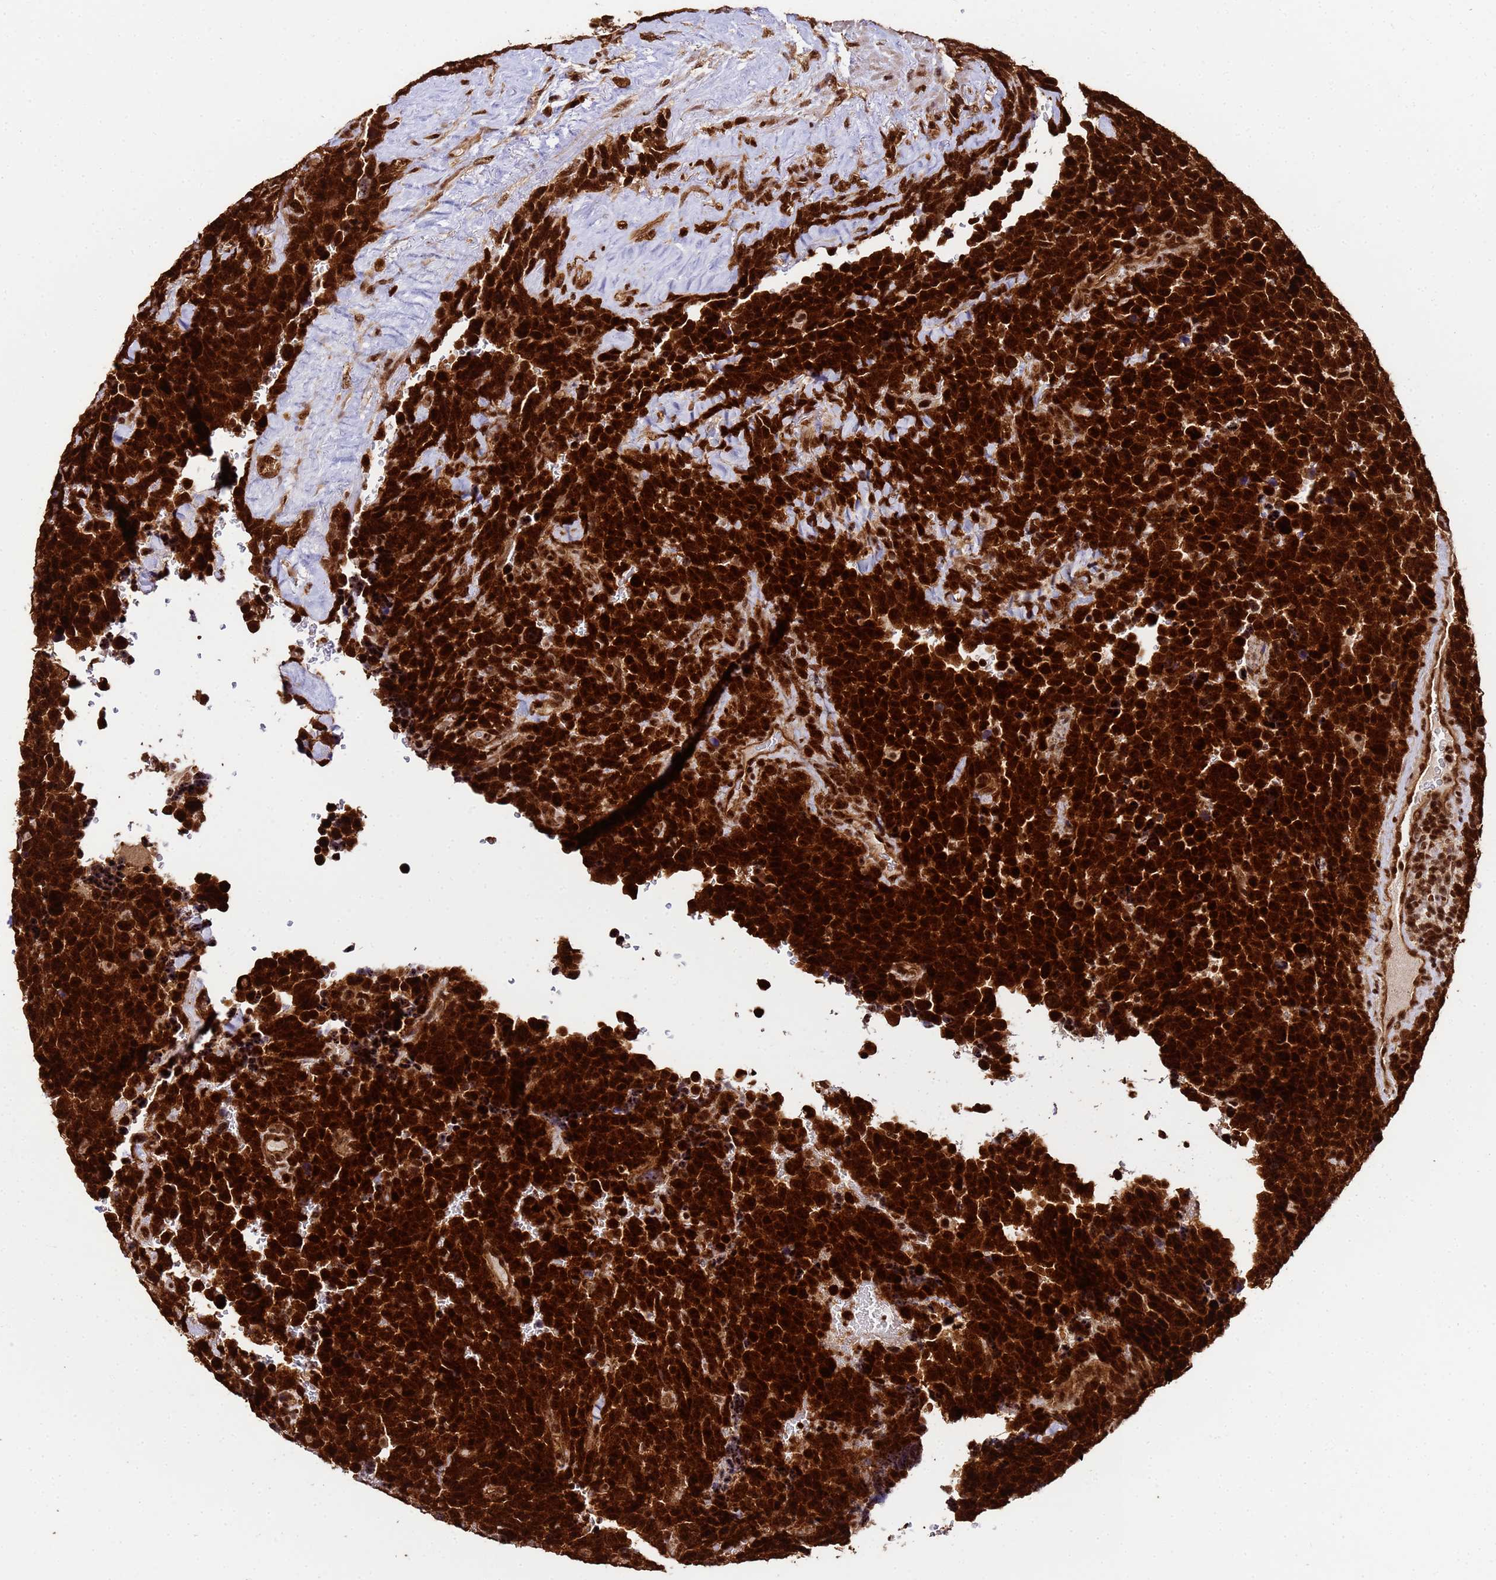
{"staining": {"intensity": "strong", "quantity": ">75%", "location": "cytoplasmic/membranous,nuclear"}, "tissue": "urothelial cancer", "cell_type": "Tumor cells", "image_type": "cancer", "snomed": [{"axis": "morphology", "description": "Urothelial carcinoma, High grade"}, {"axis": "topography", "description": "Urinary bladder"}], "caption": "The image exhibits immunohistochemical staining of high-grade urothelial carcinoma. There is strong cytoplasmic/membranous and nuclear staining is identified in approximately >75% of tumor cells.", "gene": "SYF2", "patient": {"sex": "female", "age": 82}}